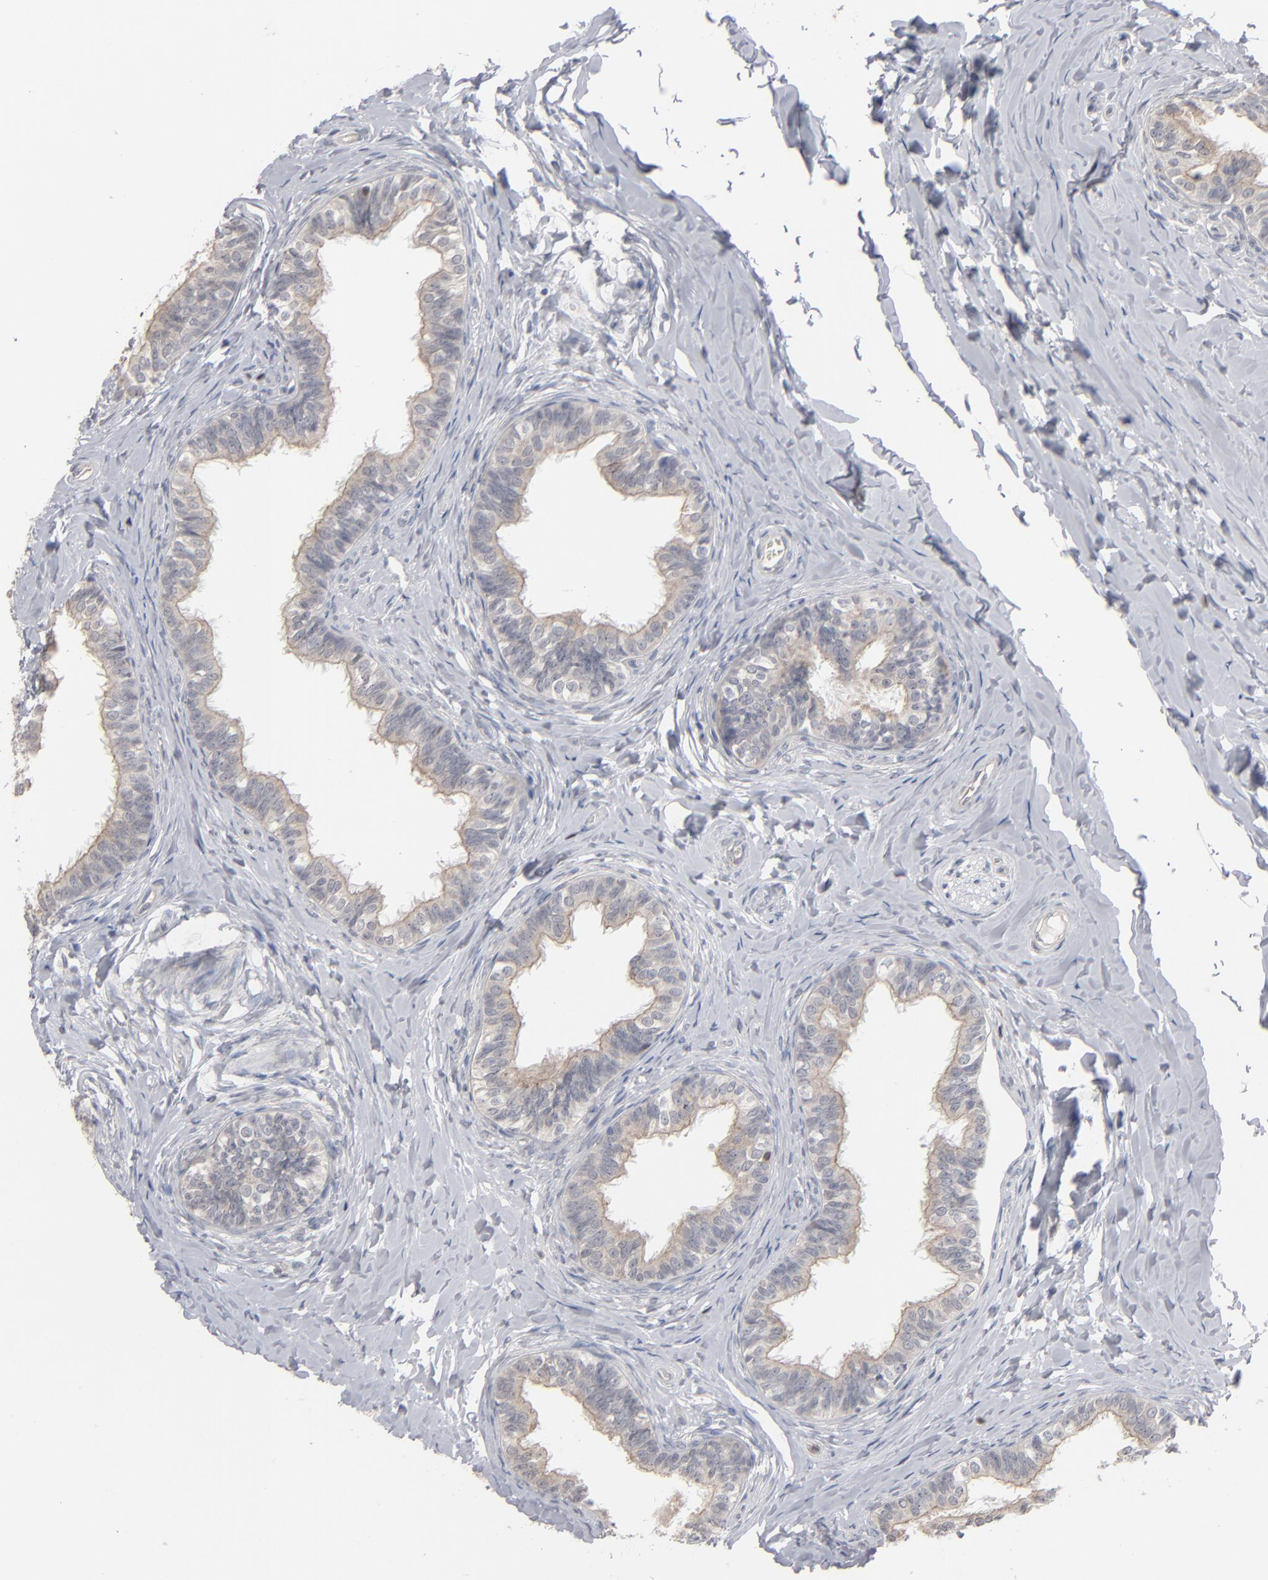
{"staining": {"intensity": "weak", "quantity": ">75%", "location": "cytoplasmic/membranous"}, "tissue": "epididymis", "cell_type": "Glandular cells", "image_type": "normal", "snomed": [{"axis": "morphology", "description": "Normal tissue, NOS"}, {"axis": "topography", "description": "Soft tissue"}, {"axis": "topography", "description": "Epididymis"}], "caption": "Protein staining demonstrates weak cytoplasmic/membranous staining in approximately >75% of glandular cells in normal epididymis. (IHC, brightfield microscopy, high magnification).", "gene": "STAT4", "patient": {"sex": "male", "age": 26}}